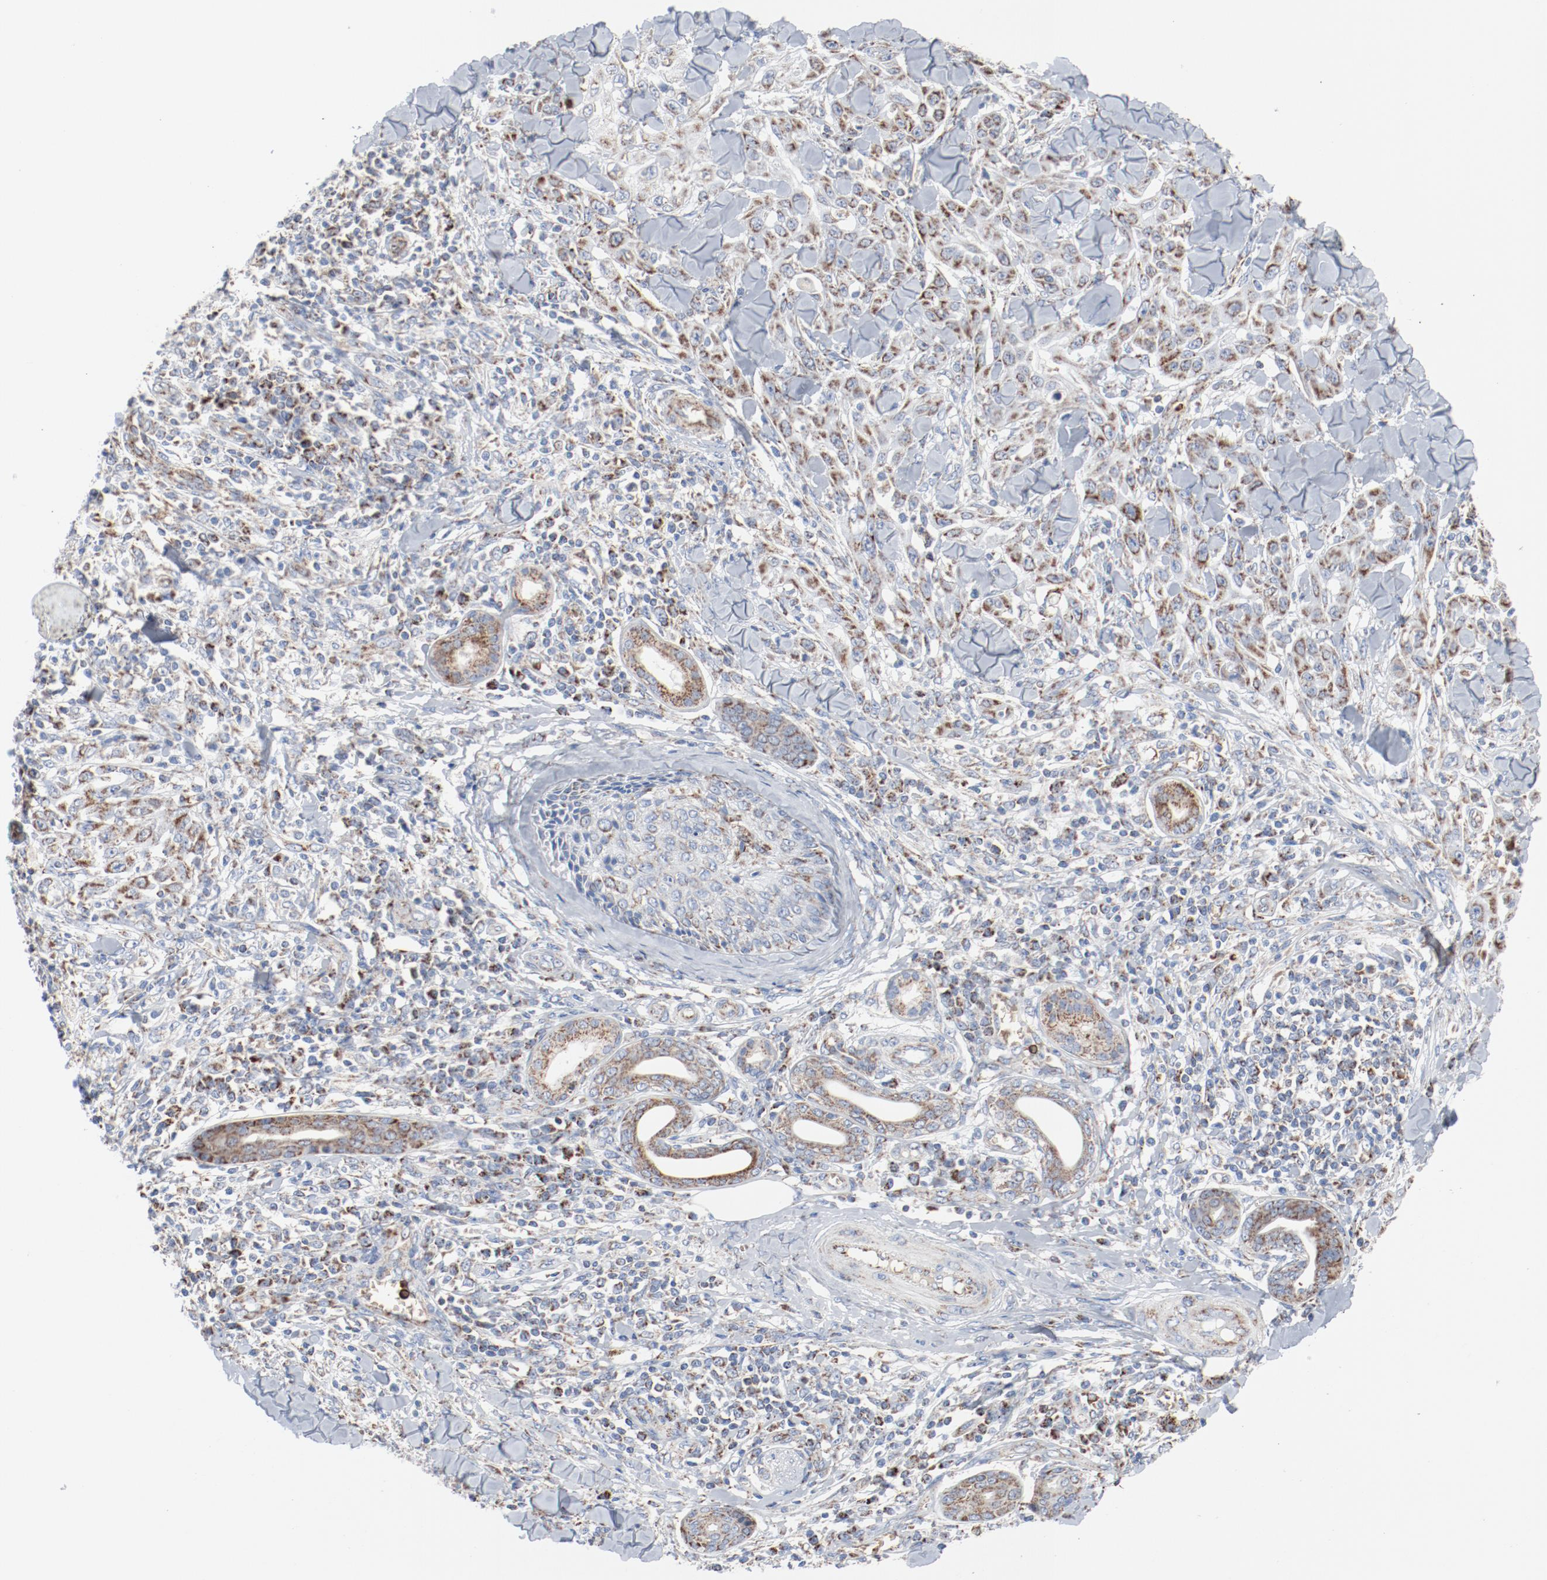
{"staining": {"intensity": "weak", "quantity": "25%-75%", "location": "cytoplasmic/membranous"}, "tissue": "skin cancer", "cell_type": "Tumor cells", "image_type": "cancer", "snomed": [{"axis": "morphology", "description": "Squamous cell carcinoma, NOS"}, {"axis": "topography", "description": "Skin"}], "caption": "Skin squamous cell carcinoma stained with DAB (3,3'-diaminobenzidine) immunohistochemistry displays low levels of weak cytoplasmic/membranous expression in about 25%-75% of tumor cells. The staining was performed using DAB, with brown indicating positive protein expression. Nuclei are stained blue with hematoxylin.", "gene": "NDUFB8", "patient": {"sex": "male", "age": 24}}